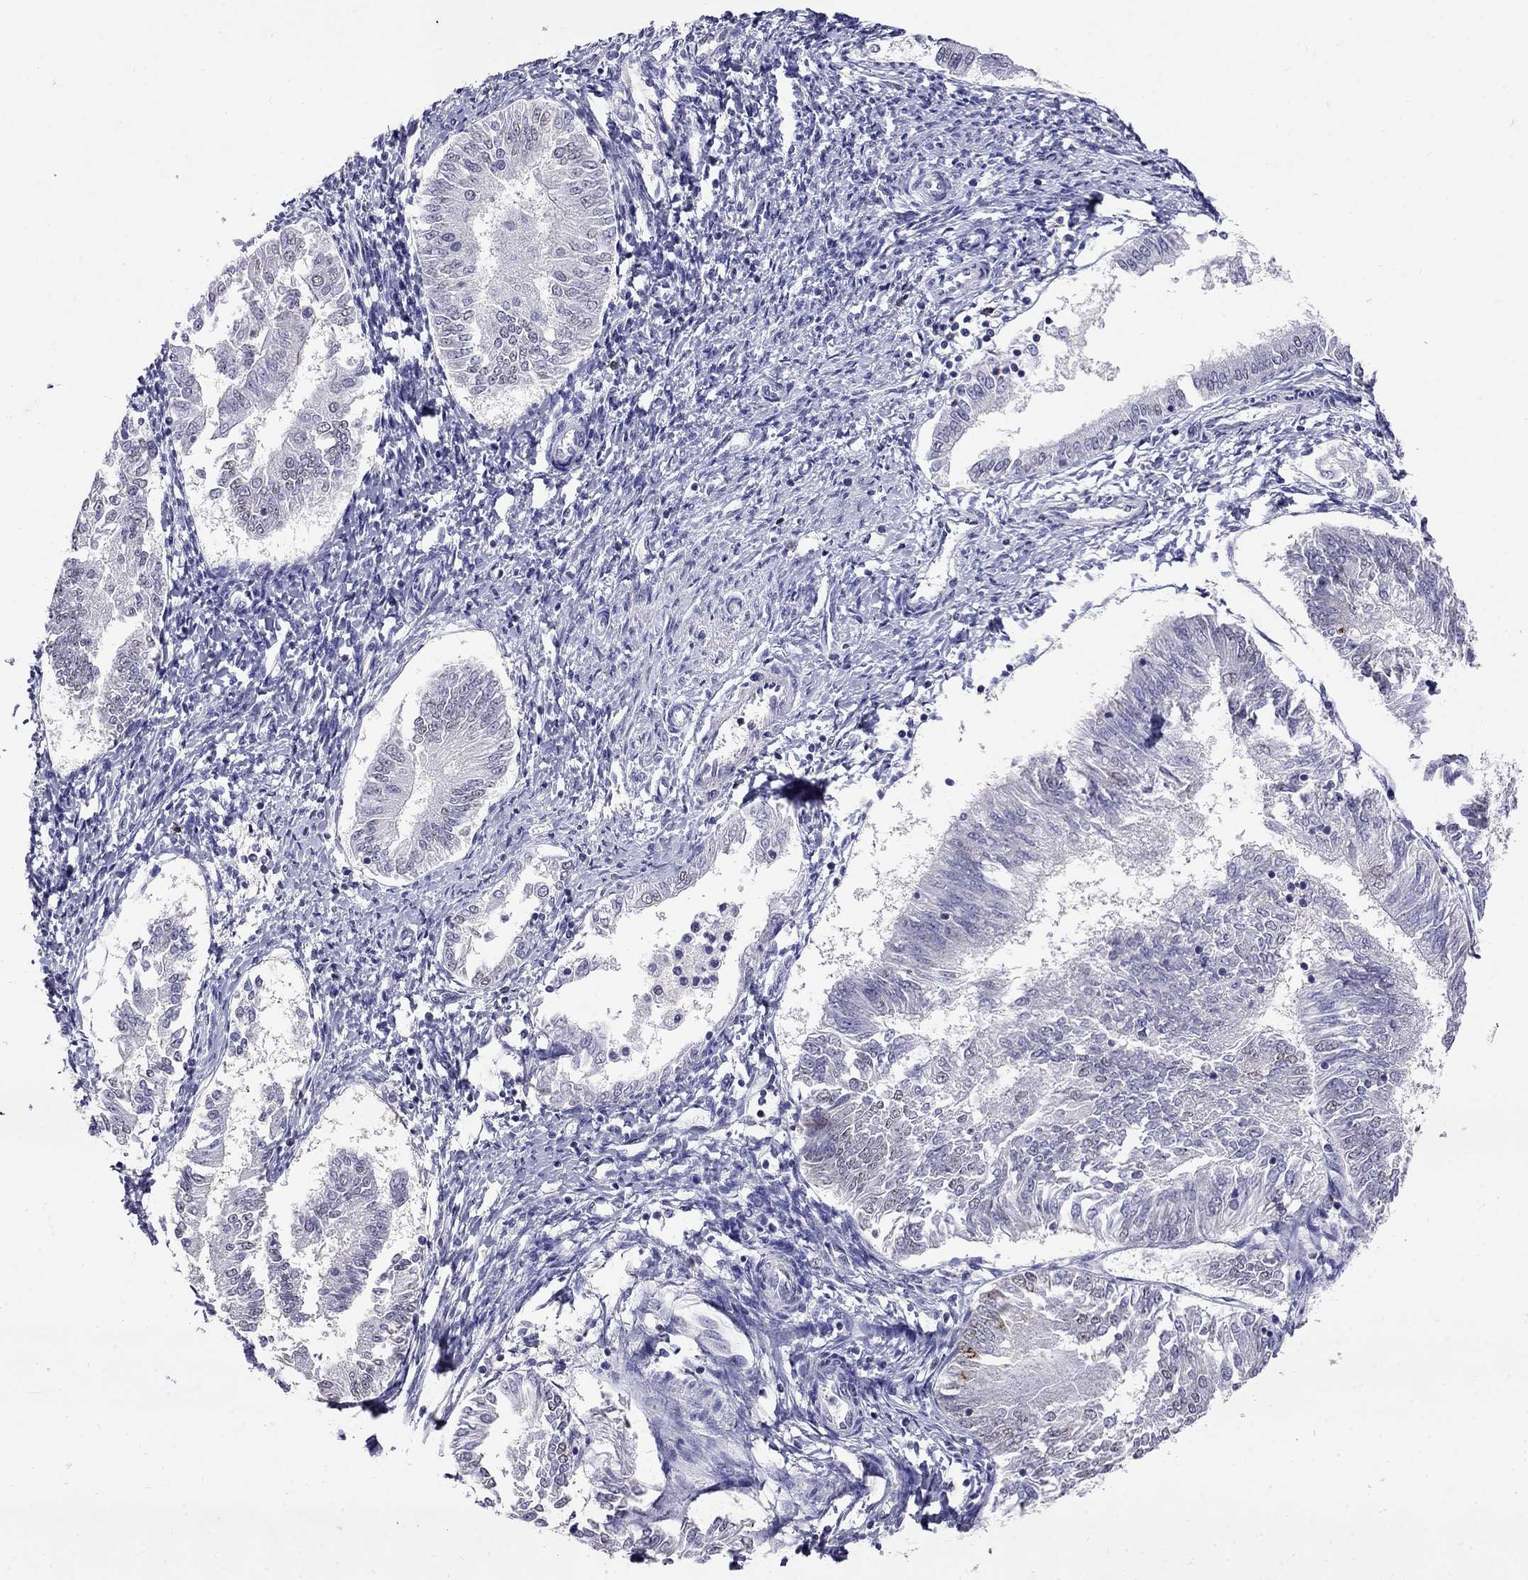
{"staining": {"intensity": "negative", "quantity": "none", "location": "none"}, "tissue": "endometrial cancer", "cell_type": "Tumor cells", "image_type": "cancer", "snomed": [{"axis": "morphology", "description": "Adenocarcinoma, NOS"}, {"axis": "topography", "description": "Endometrium"}], "caption": "Immunohistochemistry histopathology image of neoplastic tissue: human endometrial cancer stained with DAB (3,3'-diaminobenzidine) exhibits no significant protein staining in tumor cells.", "gene": "CD8B", "patient": {"sex": "female", "age": 58}}